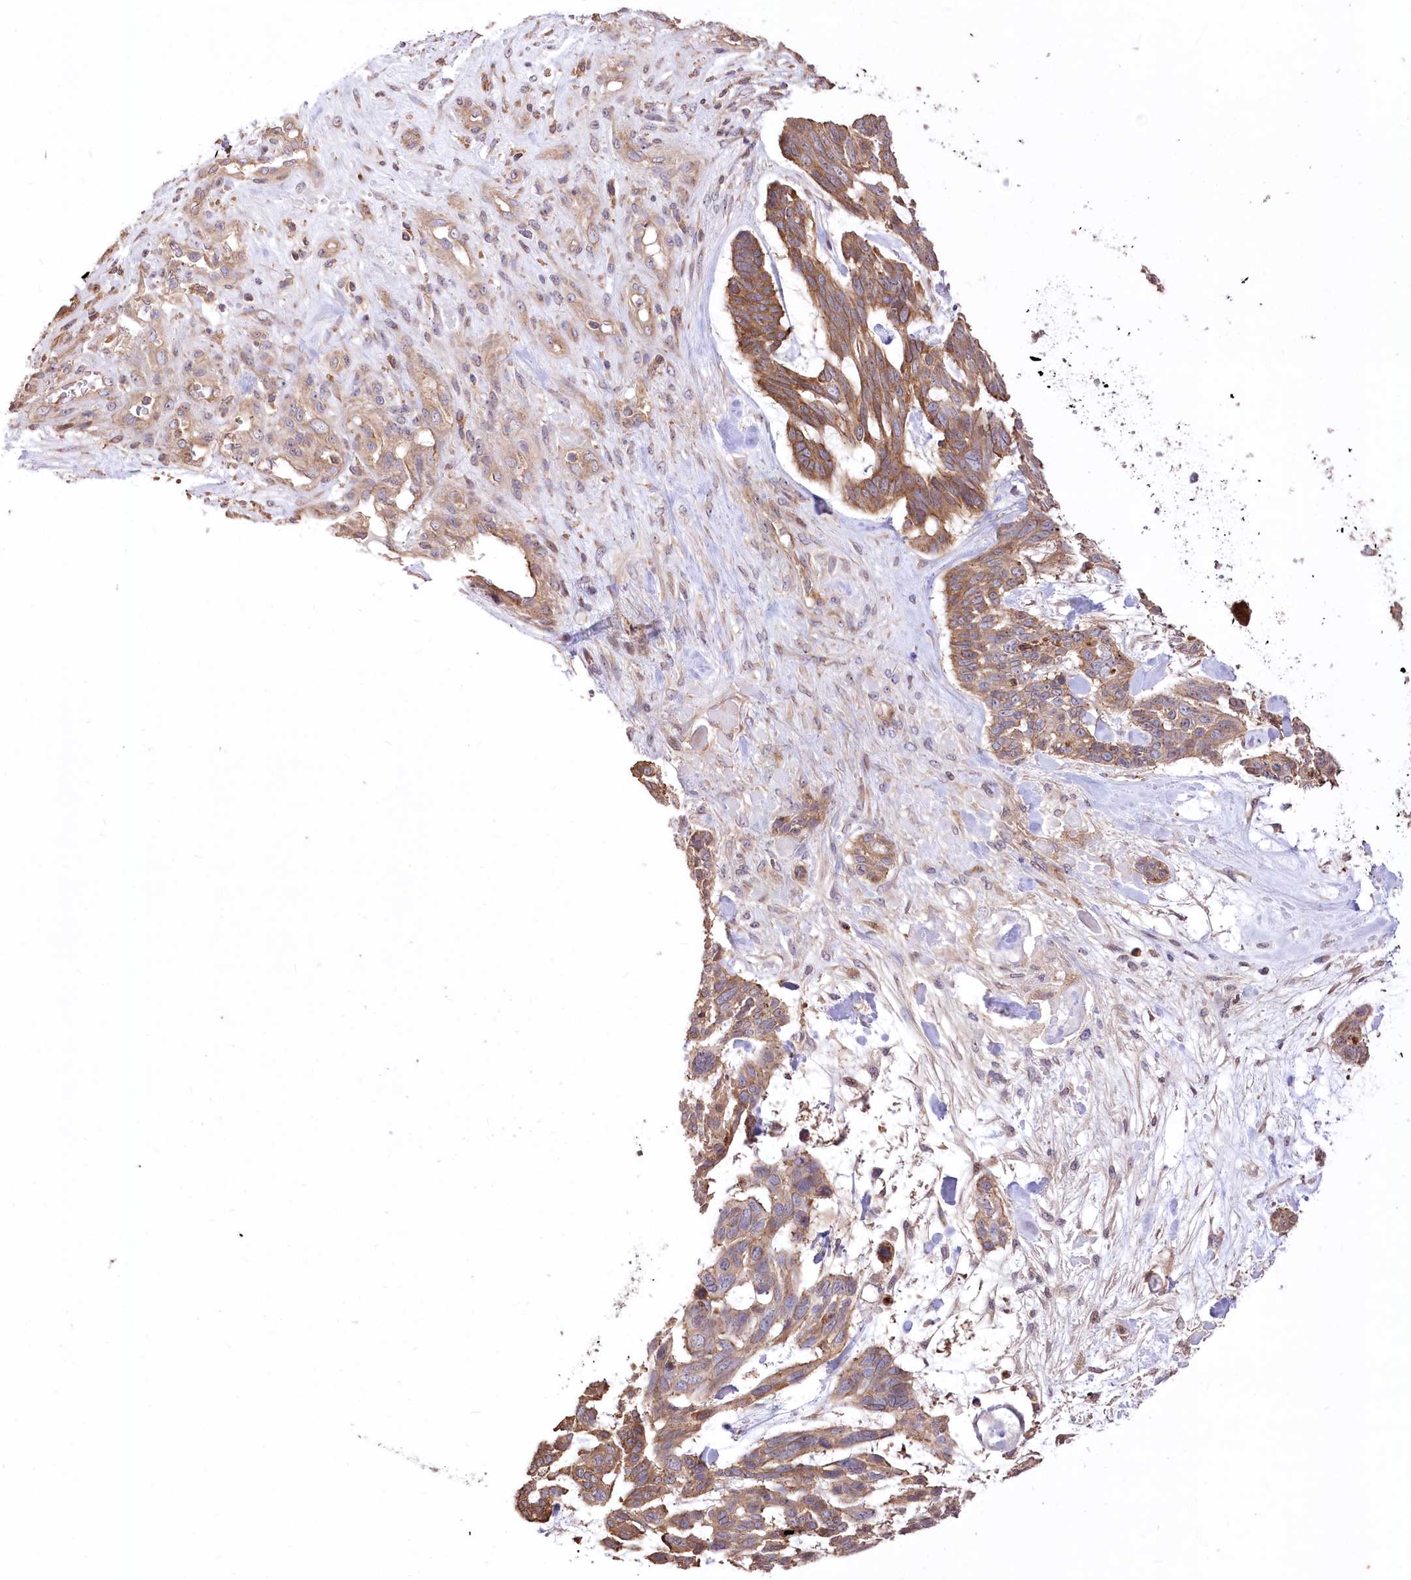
{"staining": {"intensity": "moderate", "quantity": ">75%", "location": "cytoplasmic/membranous"}, "tissue": "skin cancer", "cell_type": "Tumor cells", "image_type": "cancer", "snomed": [{"axis": "morphology", "description": "Basal cell carcinoma"}, {"axis": "topography", "description": "Skin"}], "caption": "Immunohistochemistry histopathology image of neoplastic tissue: skin basal cell carcinoma stained using IHC demonstrates medium levels of moderate protein expression localized specifically in the cytoplasmic/membranous of tumor cells, appearing as a cytoplasmic/membranous brown color.", "gene": "XYLB", "patient": {"sex": "male", "age": 88}}